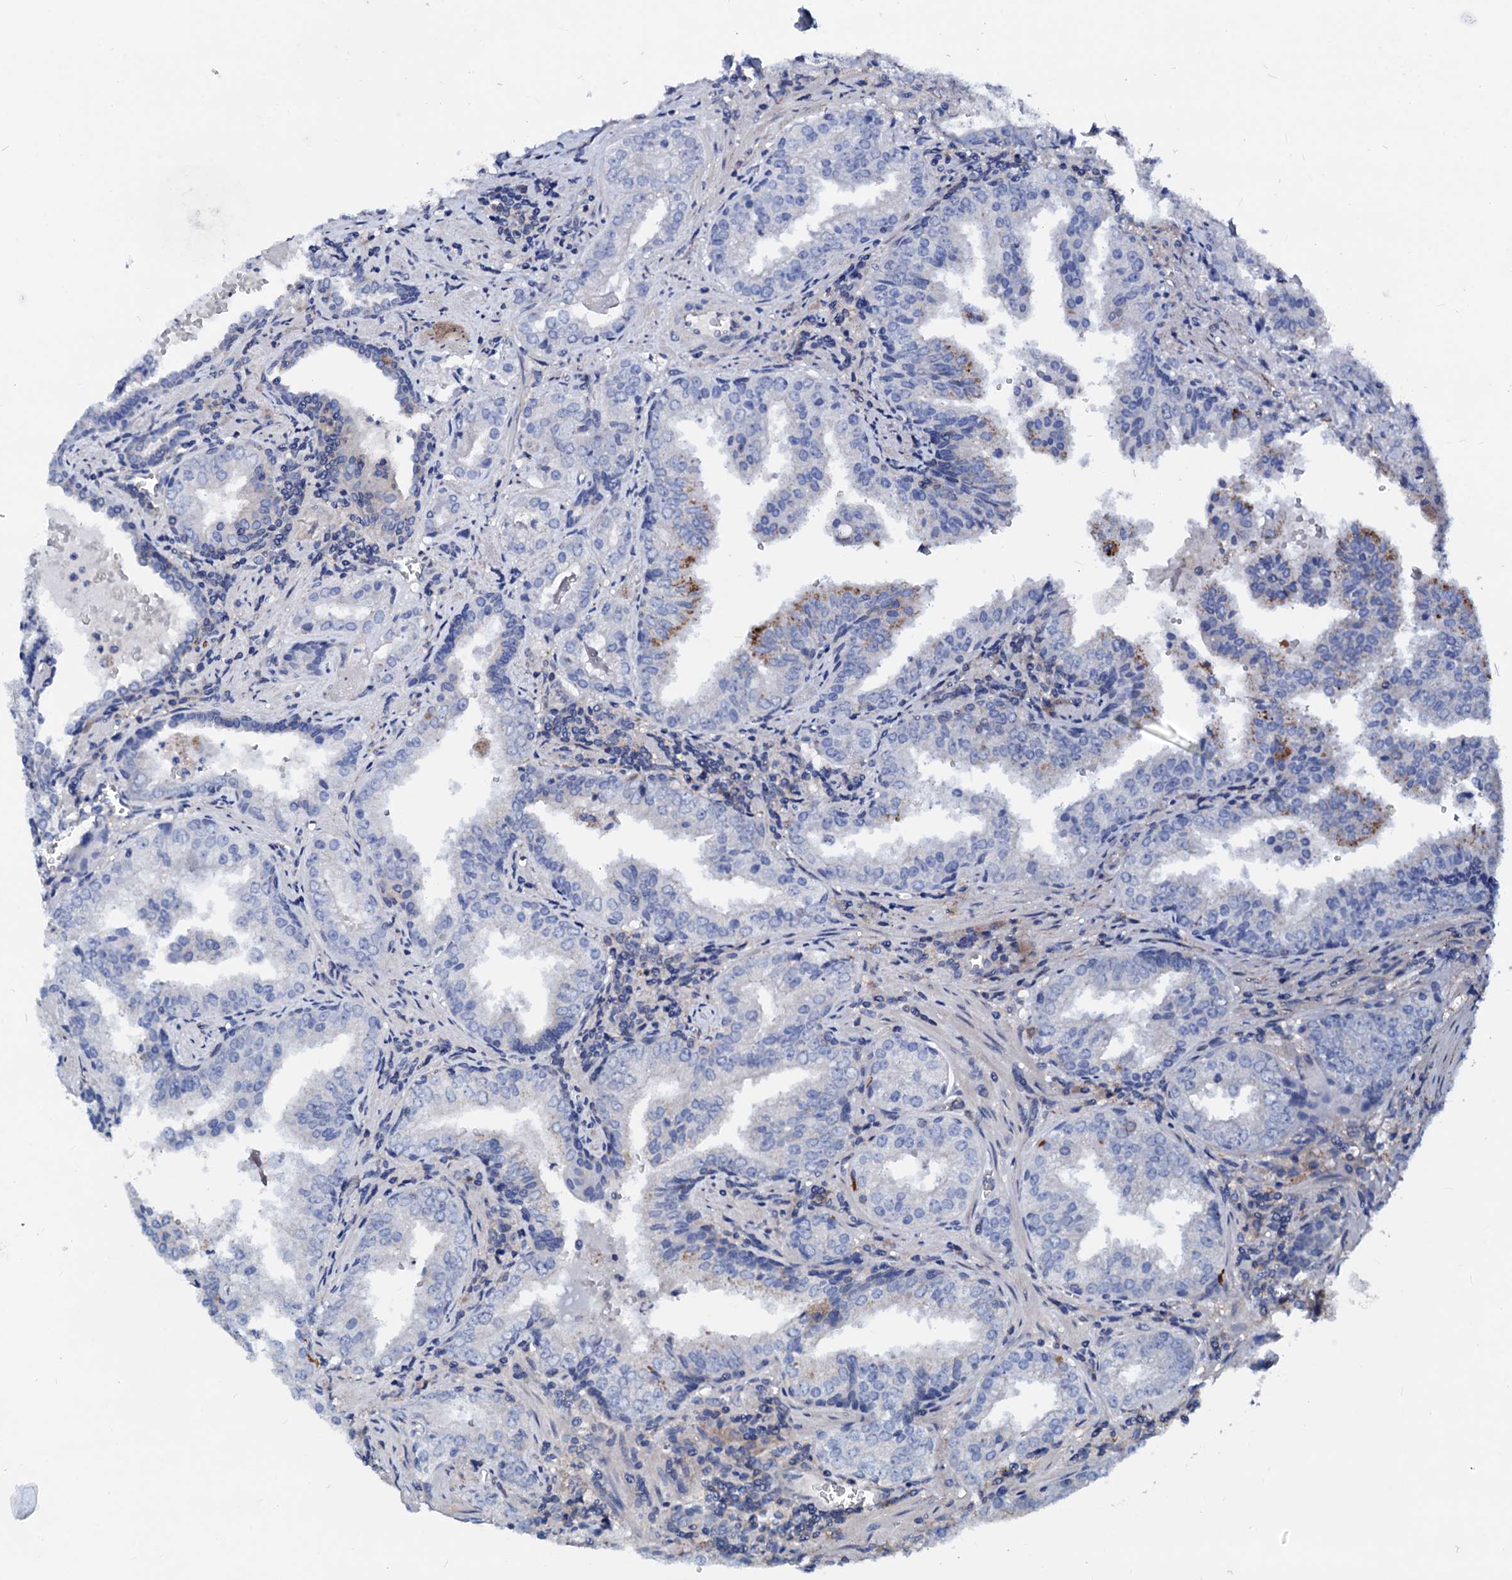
{"staining": {"intensity": "negative", "quantity": "none", "location": "none"}, "tissue": "prostate cancer", "cell_type": "Tumor cells", "image_type": "cancer", "snomed": [{"axis": "morphology", "description": "Adenocarcinoma, High grade"}, {"axis": "topography", "description": "Prostate"}], "caption": "Immunohistochemical staining of human prostate adenocarcinoma (high-grade) shows no significant expression in tumor cells.", "gene": "GCOM1", "patient": {"sex": "male", "age": 68}}